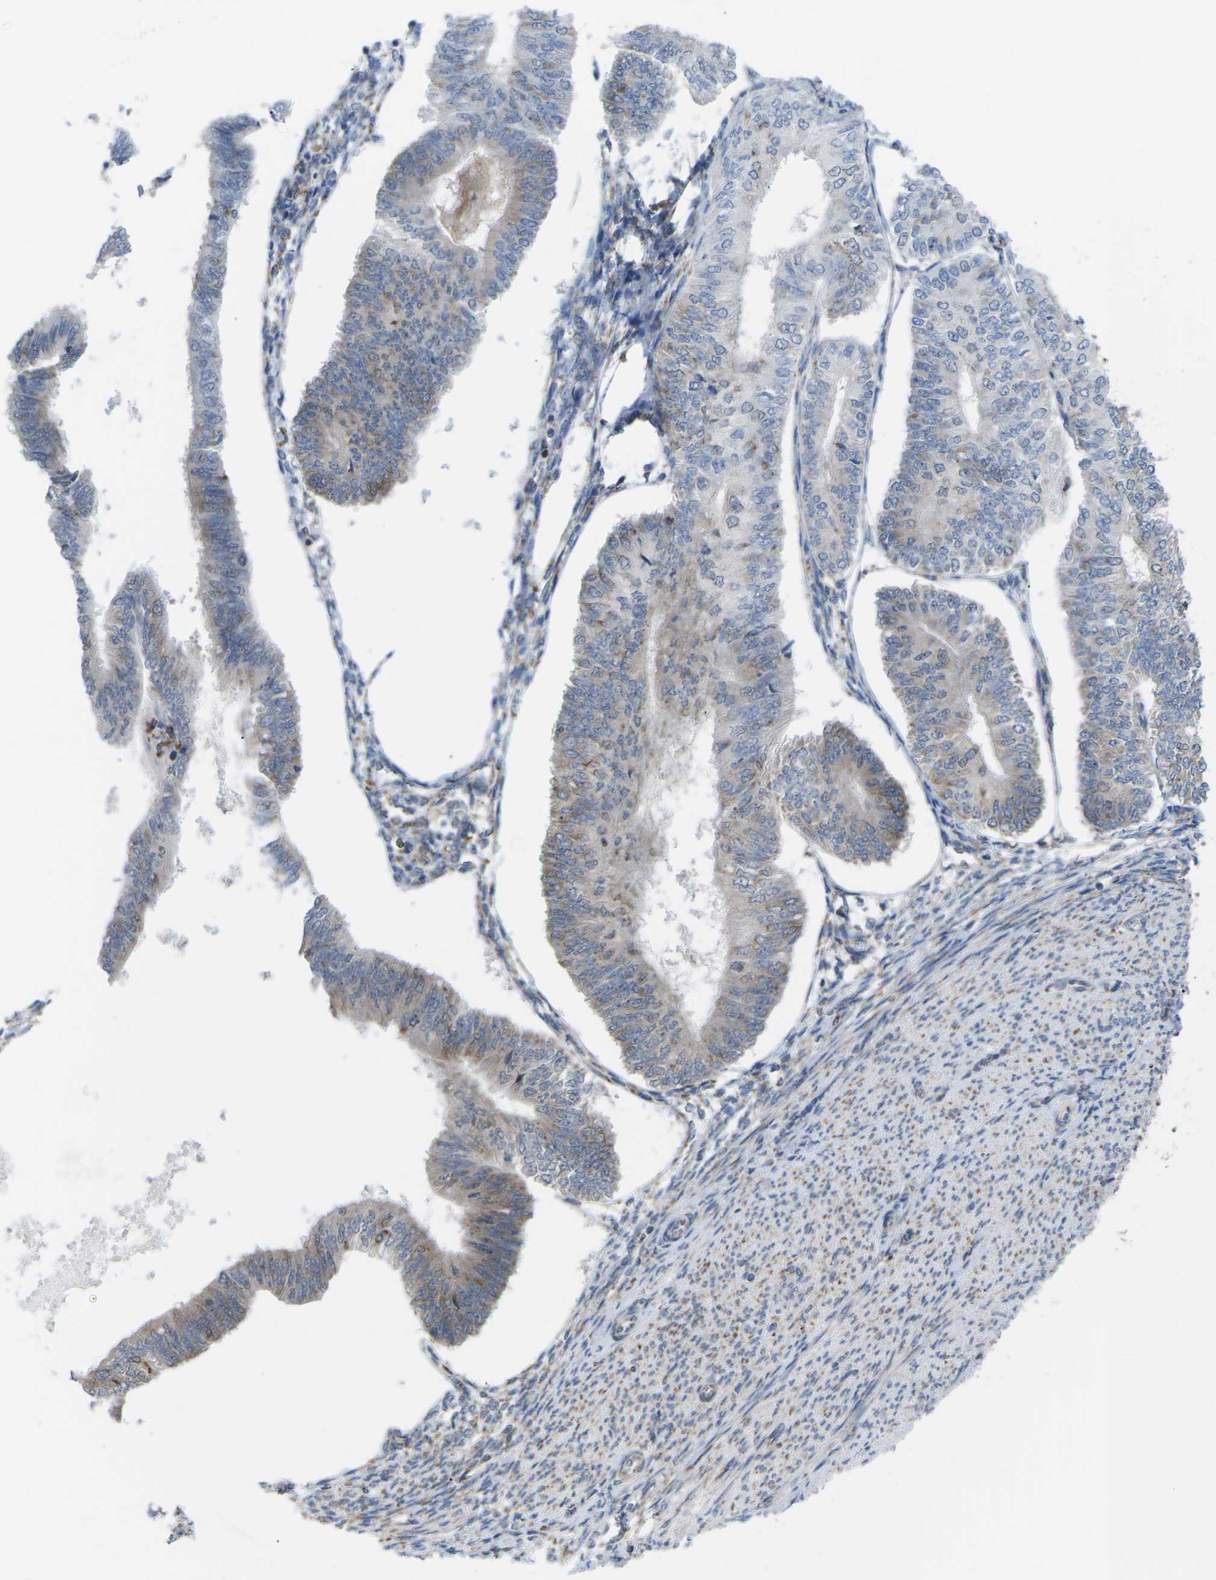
{"staining": {"intensity": "negative", "quantity": "none", "location": "none"}, "tissue": "endometrial cancer", "cell_type": "Tumor cells", "image_type": "cancer", "snomed": [{"axis": "morphology", "description": "Adenocarcinoma, NOS"}, {"axis": "topography", "description": "Endometrium"}], "caption": "Adenocarcinoma (endometrial) was stained to show a protein in brown. There is no significant expression in tumor cells. The staining is performed using DAB brown chromogen with nuclei counter-stained in using hematoxylin.", "gene": "PDZK1IP1", "patient": {"sex": "female", "age": 58}}